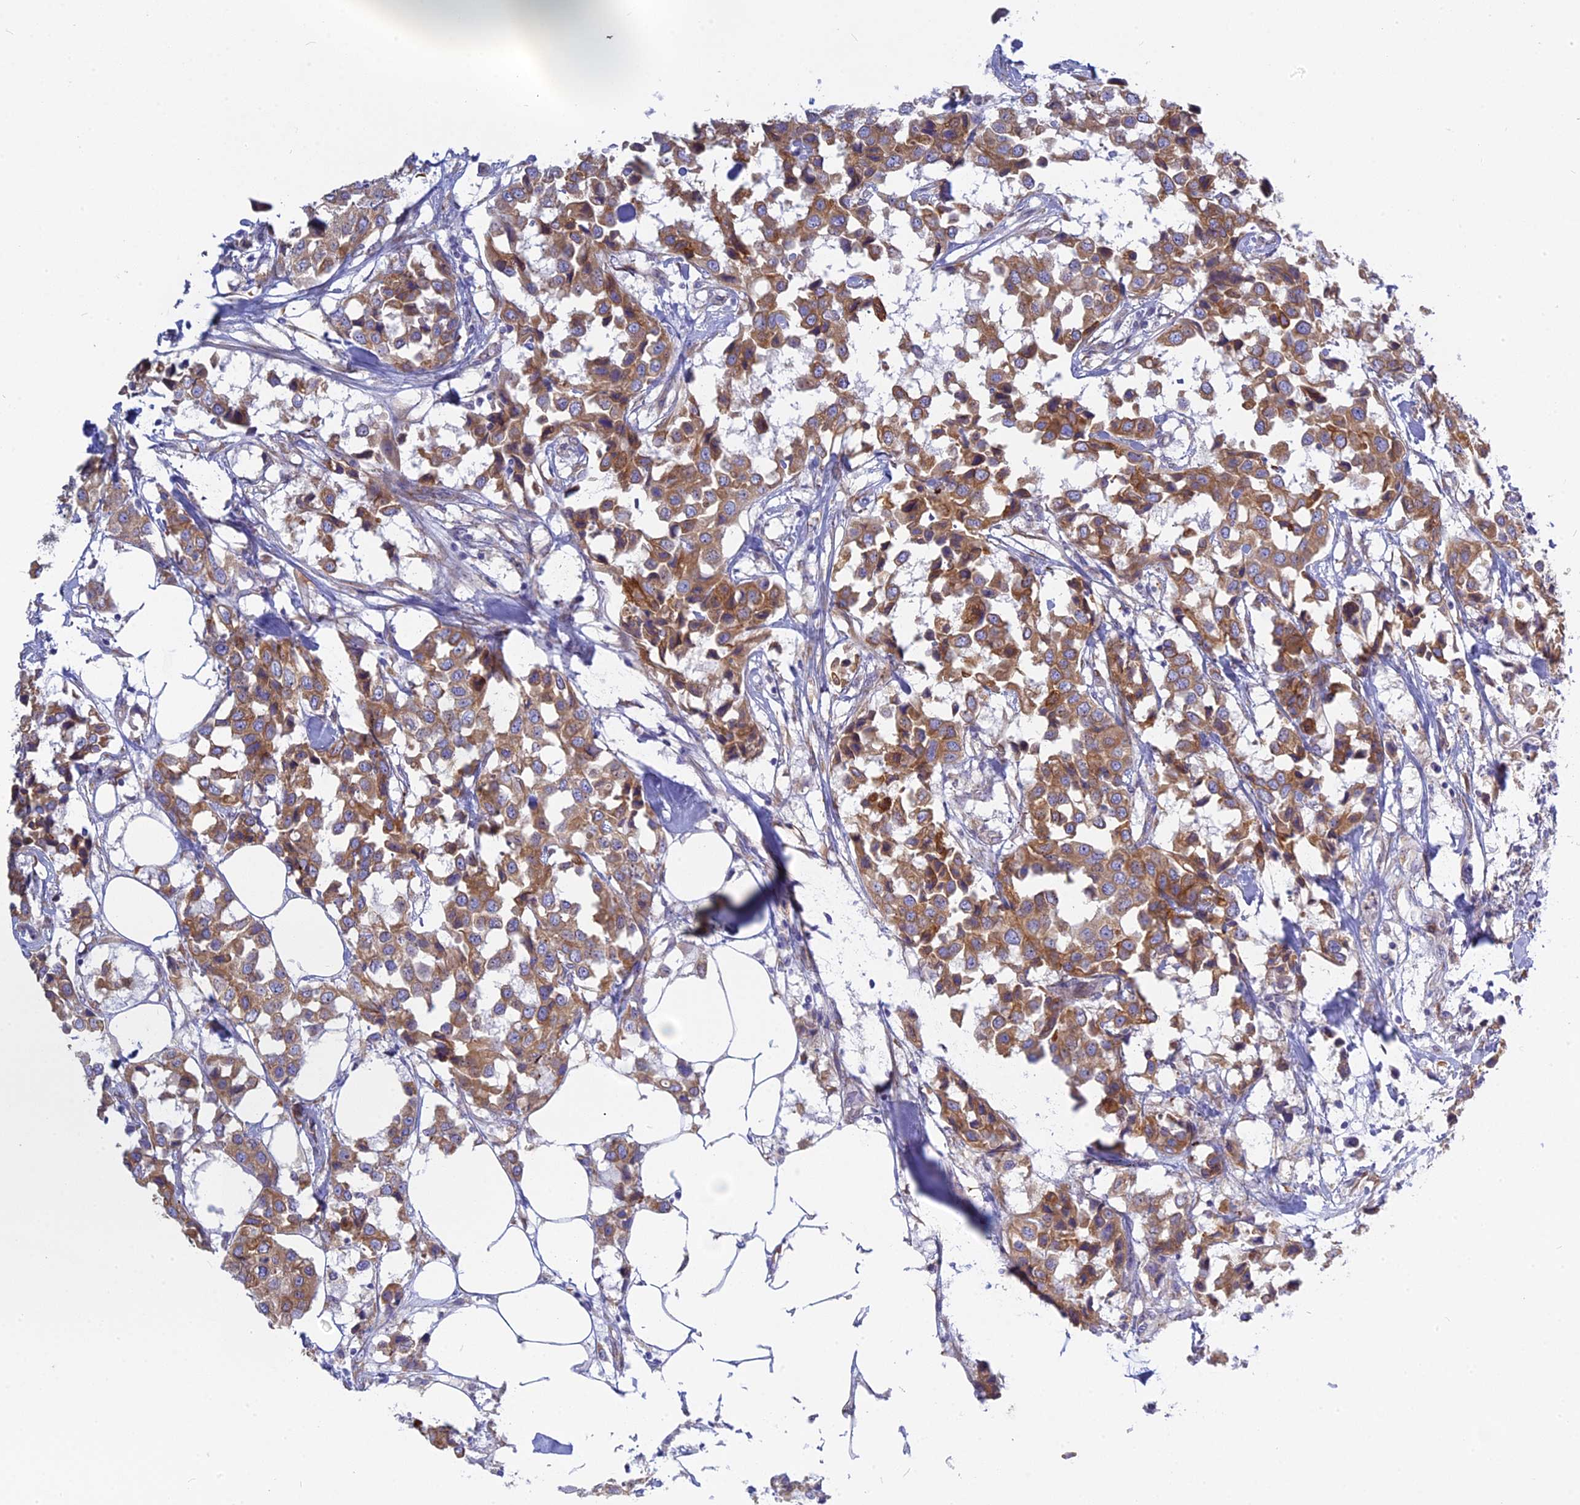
{"staining": {"intensity": "moderate", "quantity": ">75%", "location": "cytoplasmic/membranous"}, "tissue": "breast cancer", "cell_type": "Tumor cells", "image_type": "cancer", "snomed": [{"axis": "morphology", "description": "Duct carcinoma"}, {"axis": "topography", "description": "Breast"}], "caption": "IHC (DAB (3,3'-diaminobenzidine)) staining of human intraductal carcinoma (breast) demonstrates moderate cytoplasmic/membranous protein expression in approximately >75% of tumor cells.", "gene": "TLCD1", "patient": {"sex": "female", "age": 80}}